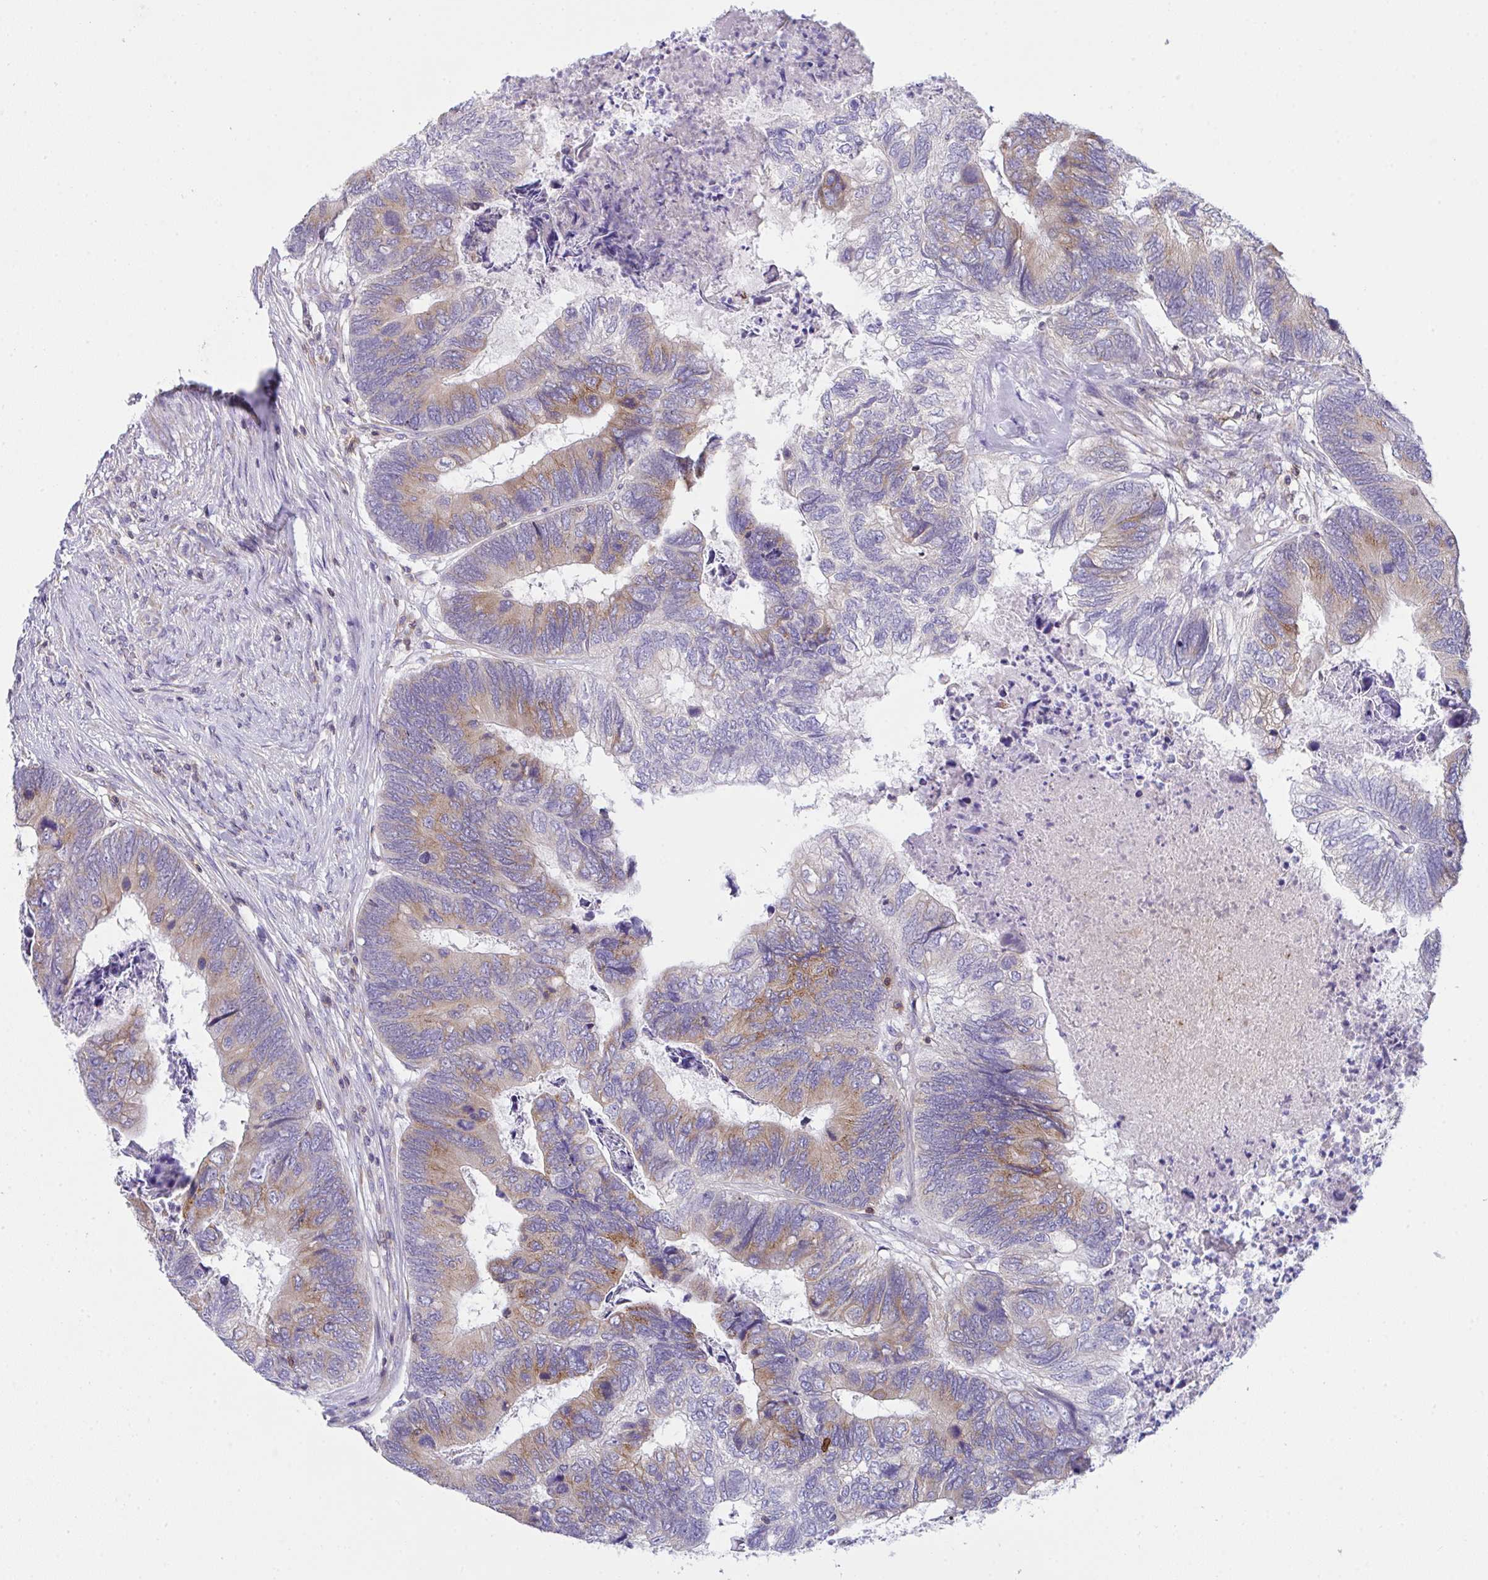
{"staining": {"intensity": "weak", "quantity": "25%-75%", "location": "cytoplasmic/membranous"}, "tissue": "colorectal cancer", "cell_type": "Tumor cells", "image_type": "cancer", "snomed": [{"axis": "morphology", "description": "Adenocarcinoma, NOS"}, {"axis": "topography", "description": "Colon"}], "caption": "Protein staining of adenocarcinoma (colorectal) tissue displays weak cytoplasmic/membranous positivity in about 25%-75% of tumor cells. The staining was performed using DAB, with brown indicating positive protein expression. Nuclei are stained blue with hematoxylin.", "gene": "MIA3", "patient": {"sex": "female", "age": 67}}